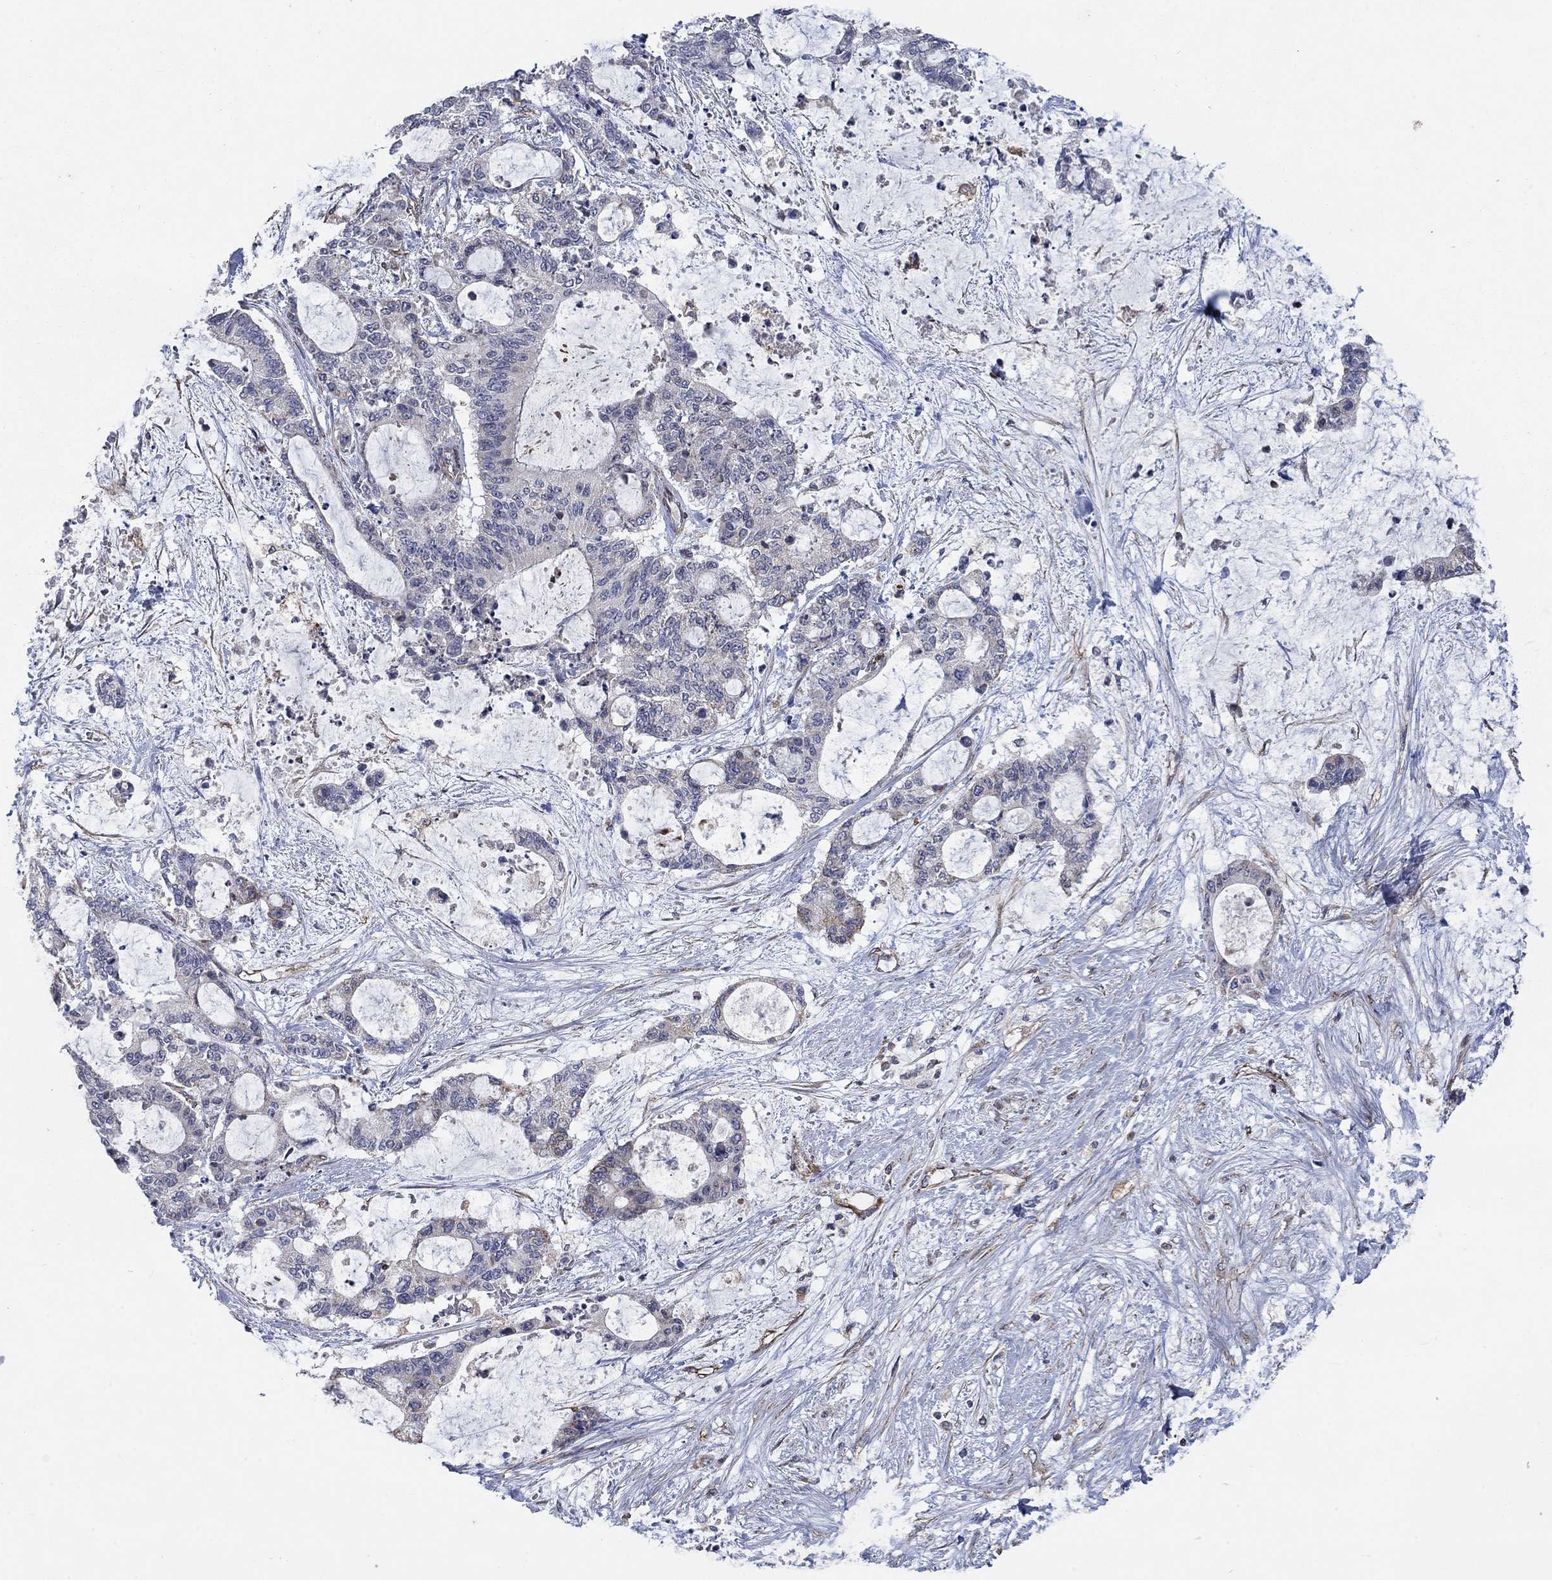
{"staining": {"intensity": "negative", "quantity": "none", "location": "none"}, "tissue": "liver cancer", "cell_type": "Tumor cells", "image_type": "cancer", "snomed": [{"axis": "morphology", "description": "Normal tissue, NOS"}, {"axis": "morphology", "description": "Cholangiocarcinoma"}, {"axis": "topography", "description": "Liver"}, {"axis": "topography", "description": "Peripheral nerve tissue"}], "caption": "Immunohistochemistry (IHC) photomicrograph of neoplastic tissue: cholangiocarcinoma (liver) stained with DAB (3,3'-diaminobenzidine) reveals no significant protein staining in tumor cells.", "gene": "NDUFC1", "patient": {"sex": "female", "age": 73}}